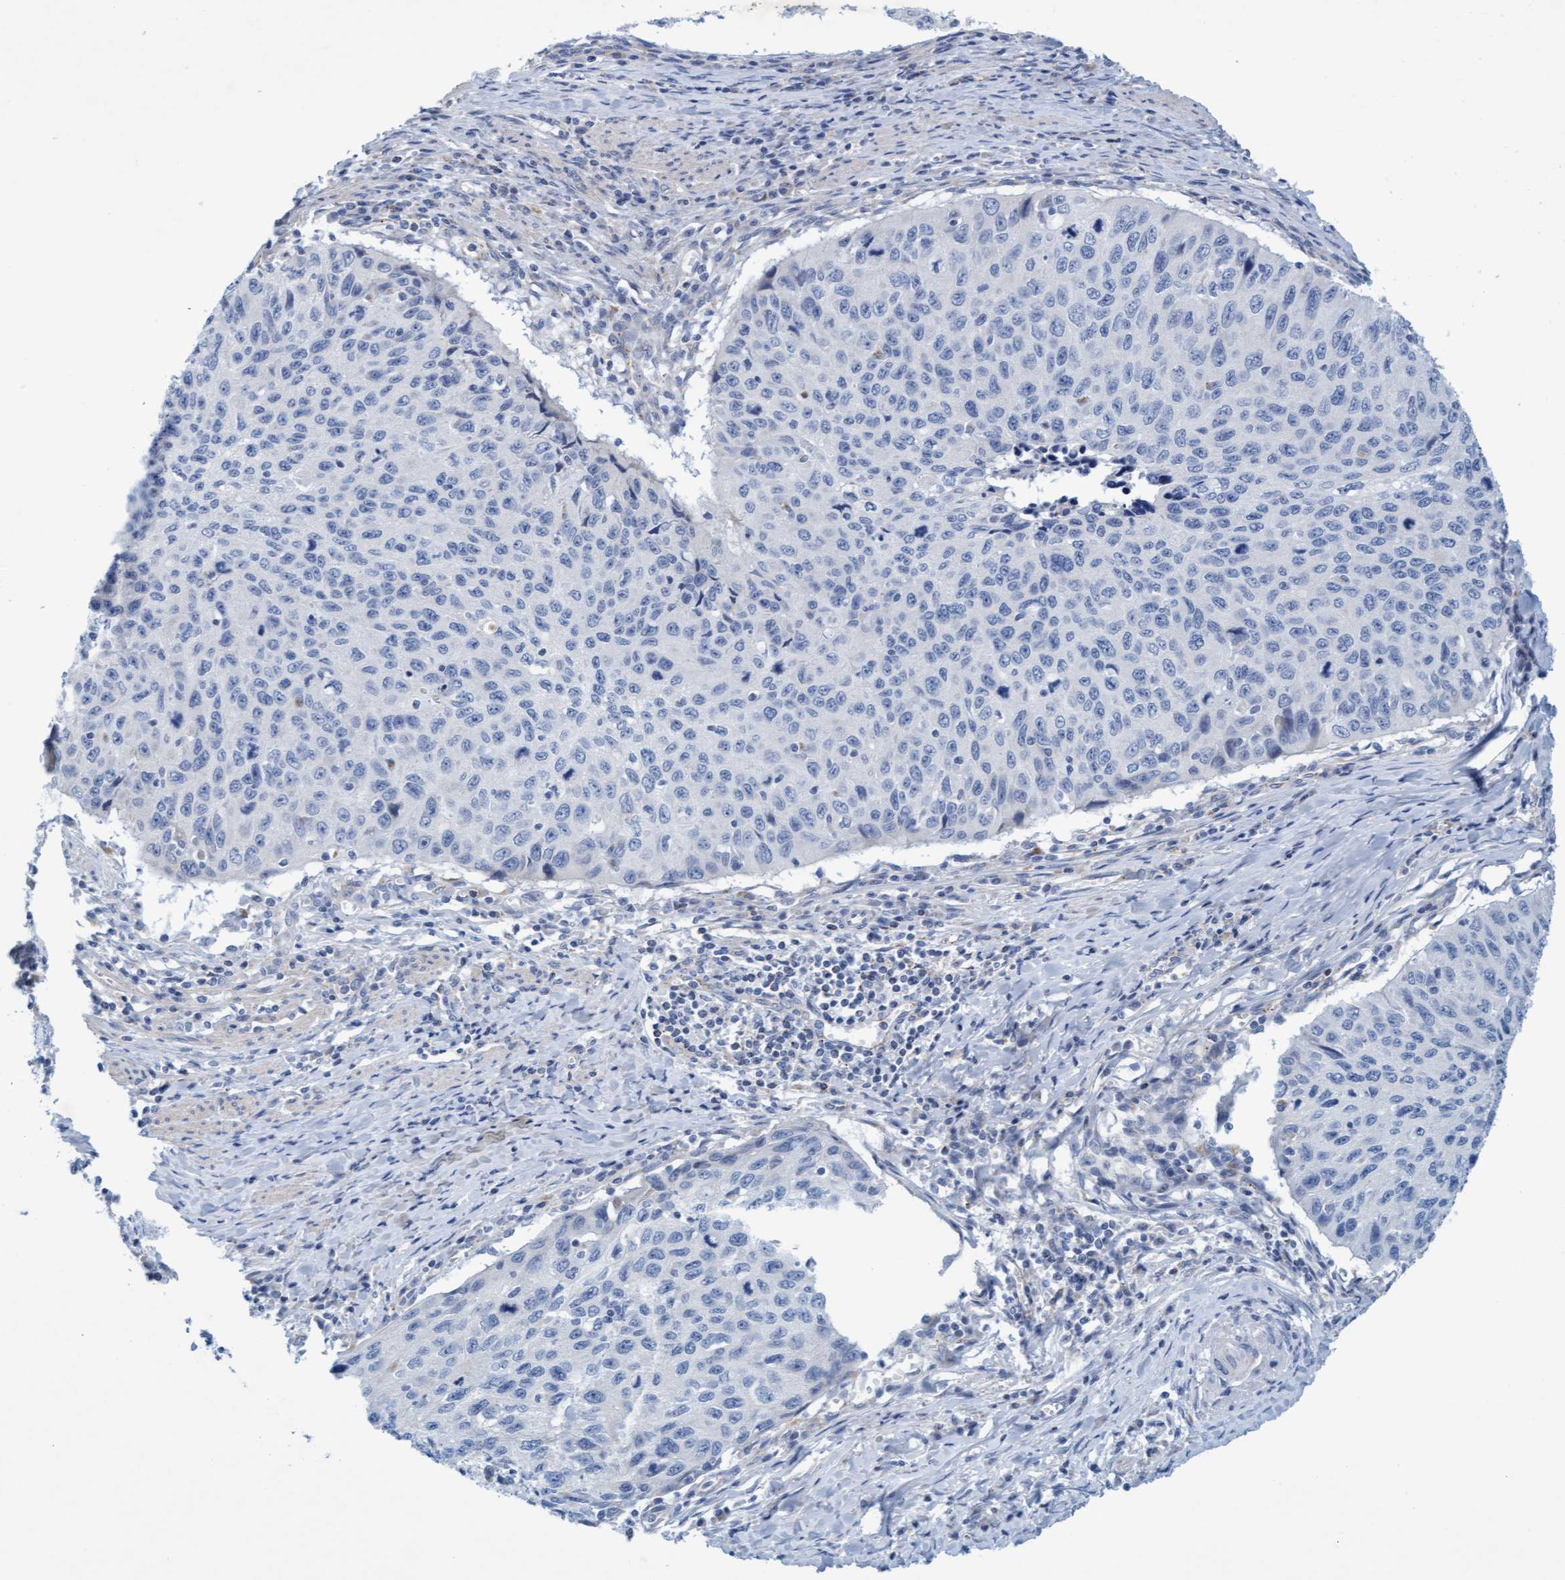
{"staining": {"intensity": "negative", "quantity": "none", "location": "none"}, "tissue": "cervical cancer", "cell_type": "Tumor cells", "image_type": "cancer", "snomed": [{"axis": "morphology", "description": "Squamous cell carcinoma, NOS"}, {"axis": "topography", "description": "Cervix"}], "caption": "IHC histopathology image of neoplastic tissue: human cervical cancer stained with DAB (3,3'-diaminobenzidine) shows no significant protein expression in tumor cells. Brightfield microscopy of IHC stained with DAB (3,3'-diaminobenzidine) (brown) and hematoxylin (blue), captured at high magnification.", "gene": "SGSH", "patient": {"sex": "female", "age": 53}}